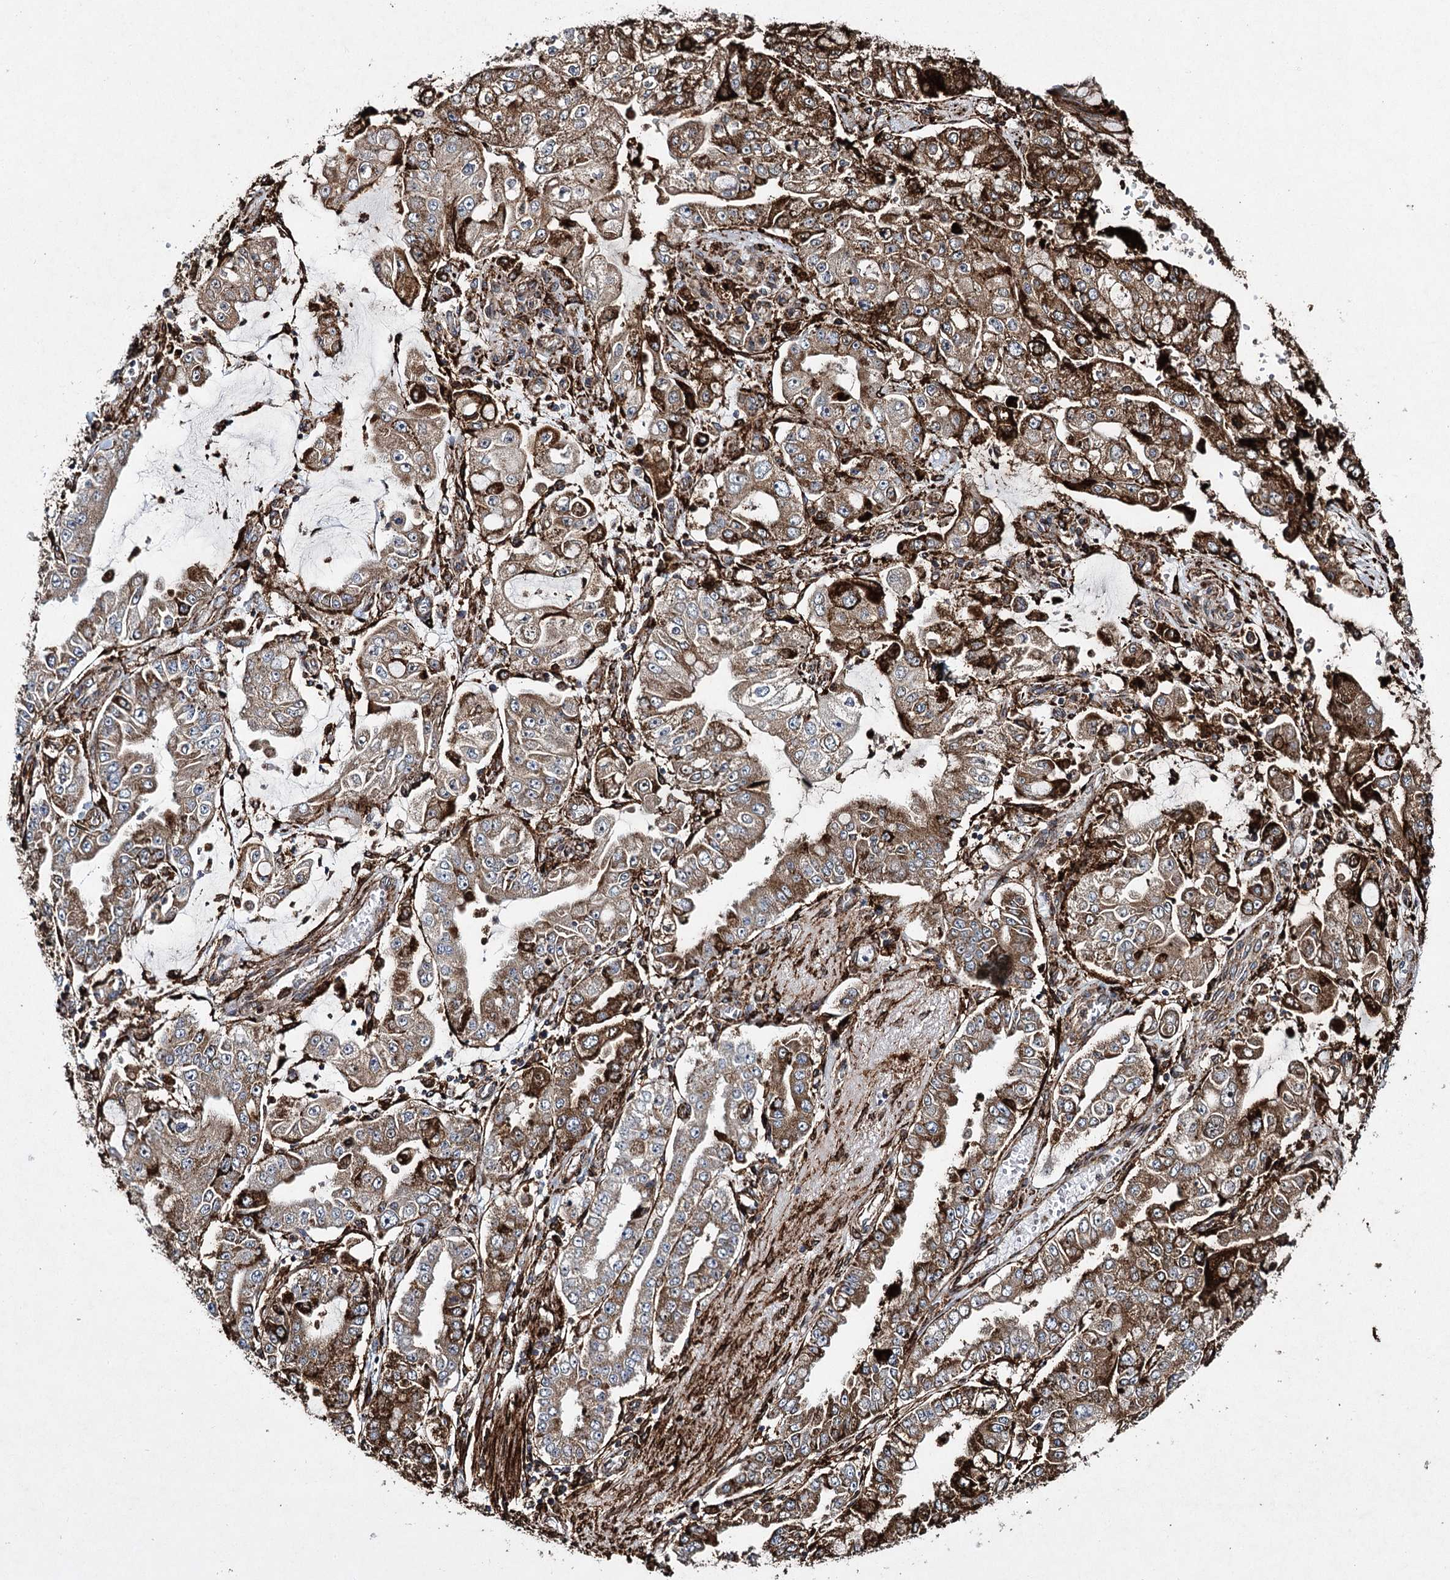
{"staining": {"intensity": "strong", "quantity": "25%-75%", "location": "cytoplasmic/membranous"}, "tissue": "stomach cancer", "cell_type": "Tumor cells", "image_type": "cancer", "snomed": [{"axis": "morphology", "description": "Adenocarcinoma, NOS"}, {"axis": "topography", "description": "Stomach"}], "caption": "The immunohistochemical stain shows strong cytoplasmic/membranous positivity in tumor cells of stomach cancer (adenocarcinoma) tissue.", "gene": "DCUN1D4", "patient": {"sex": "male", "age": 76}}